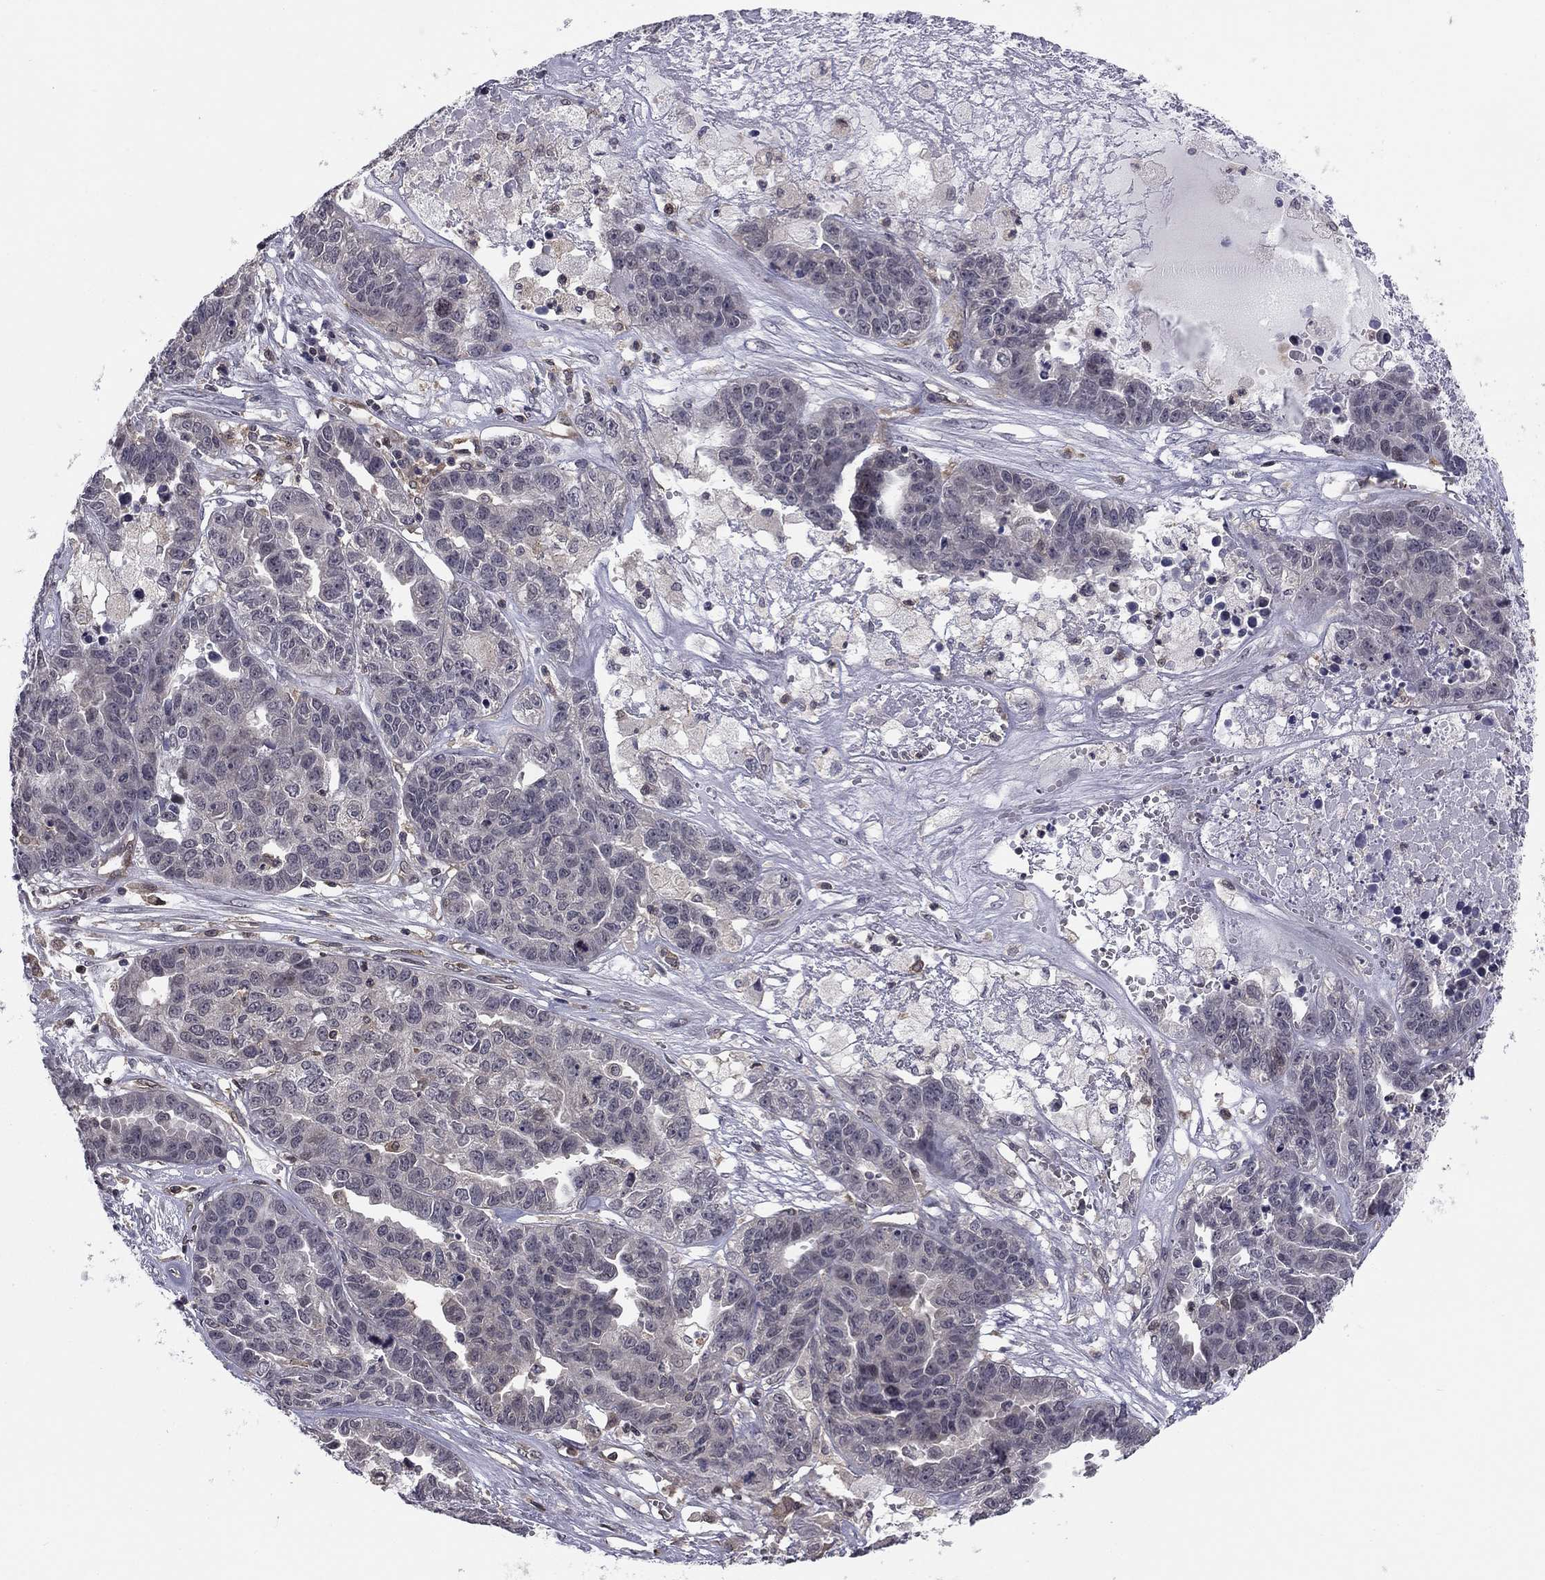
{"staining": {"intensity": "negative", "quantity": "none", "location": "none"}, "tissue": "ovarian cancer", "cell_type": "Tumor cells", "image_type": "cancer", "snomed": [{"axis": "morphology", "description": "Cystadenocarcinoma, serous, NOS"}, {"axis": "topography", "description": "Ovary"}], "caption": "DAB (3,3'-diaminobenzidine) immunohistochemical staining of serous cystadenocarcinoma (ovarian) reveals no significant expression in tumor cells.", "gene": "PLCB2", "patient": {"sex": "female", "age": 87}}